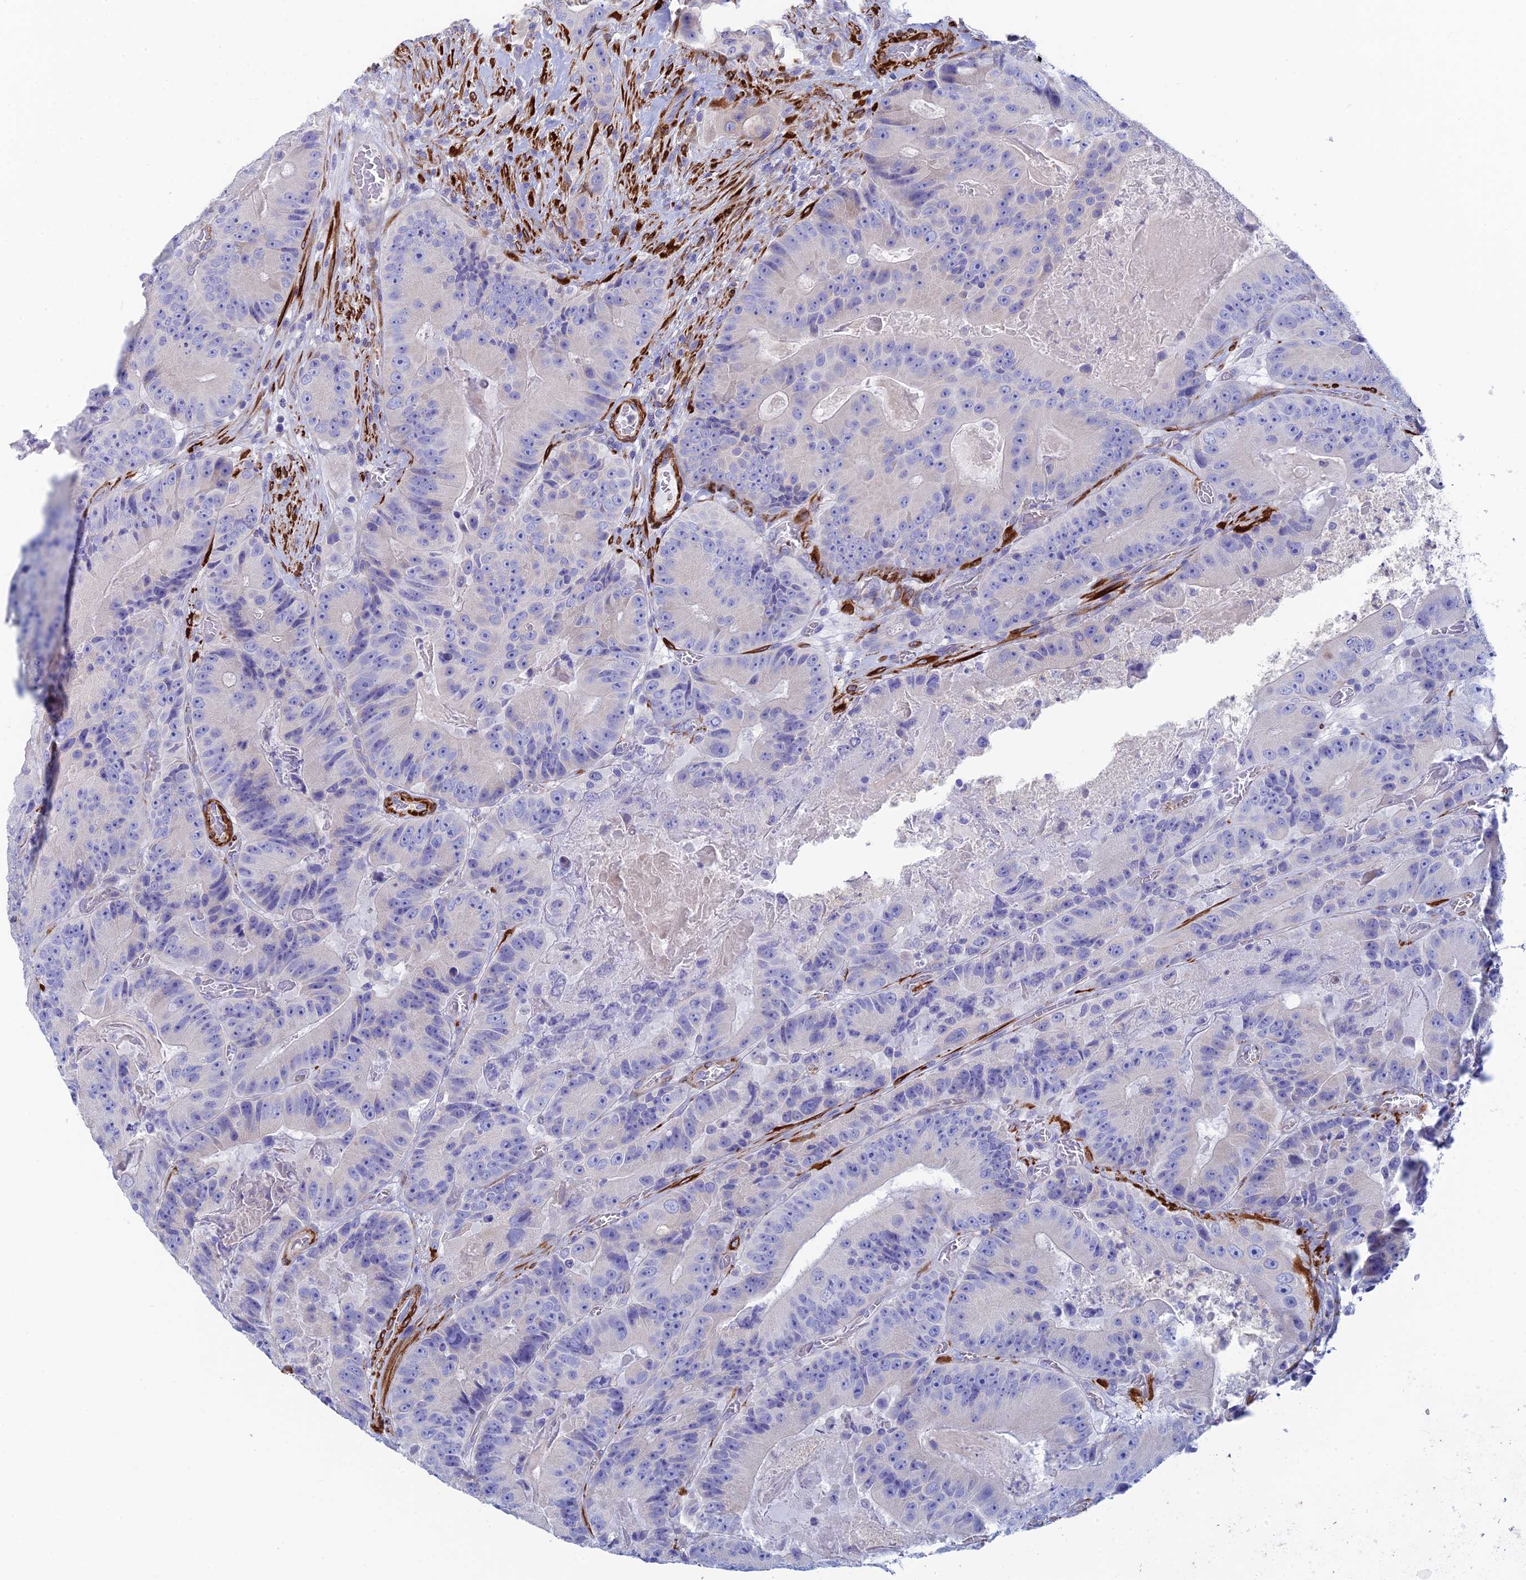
{"staining": {"intensity": "negative", "quantity": "none", "location": "none"}, "tissue": "colorectal cancer", "cell_type": "Tumor cells", "image_type": "cancer", "snomed": [{"axis": "morphology", "description": "Adenocarcinoma, NOS"}, {"axis": "topography", "description": "Colon"}], "caption": "IHC image of human colorectal adenocarcinoma stained for a protein (brown), which reveals no expression in tumor cells.", "gene": "PCDHA8", "patient": {"sex": "female", "age": 86}}